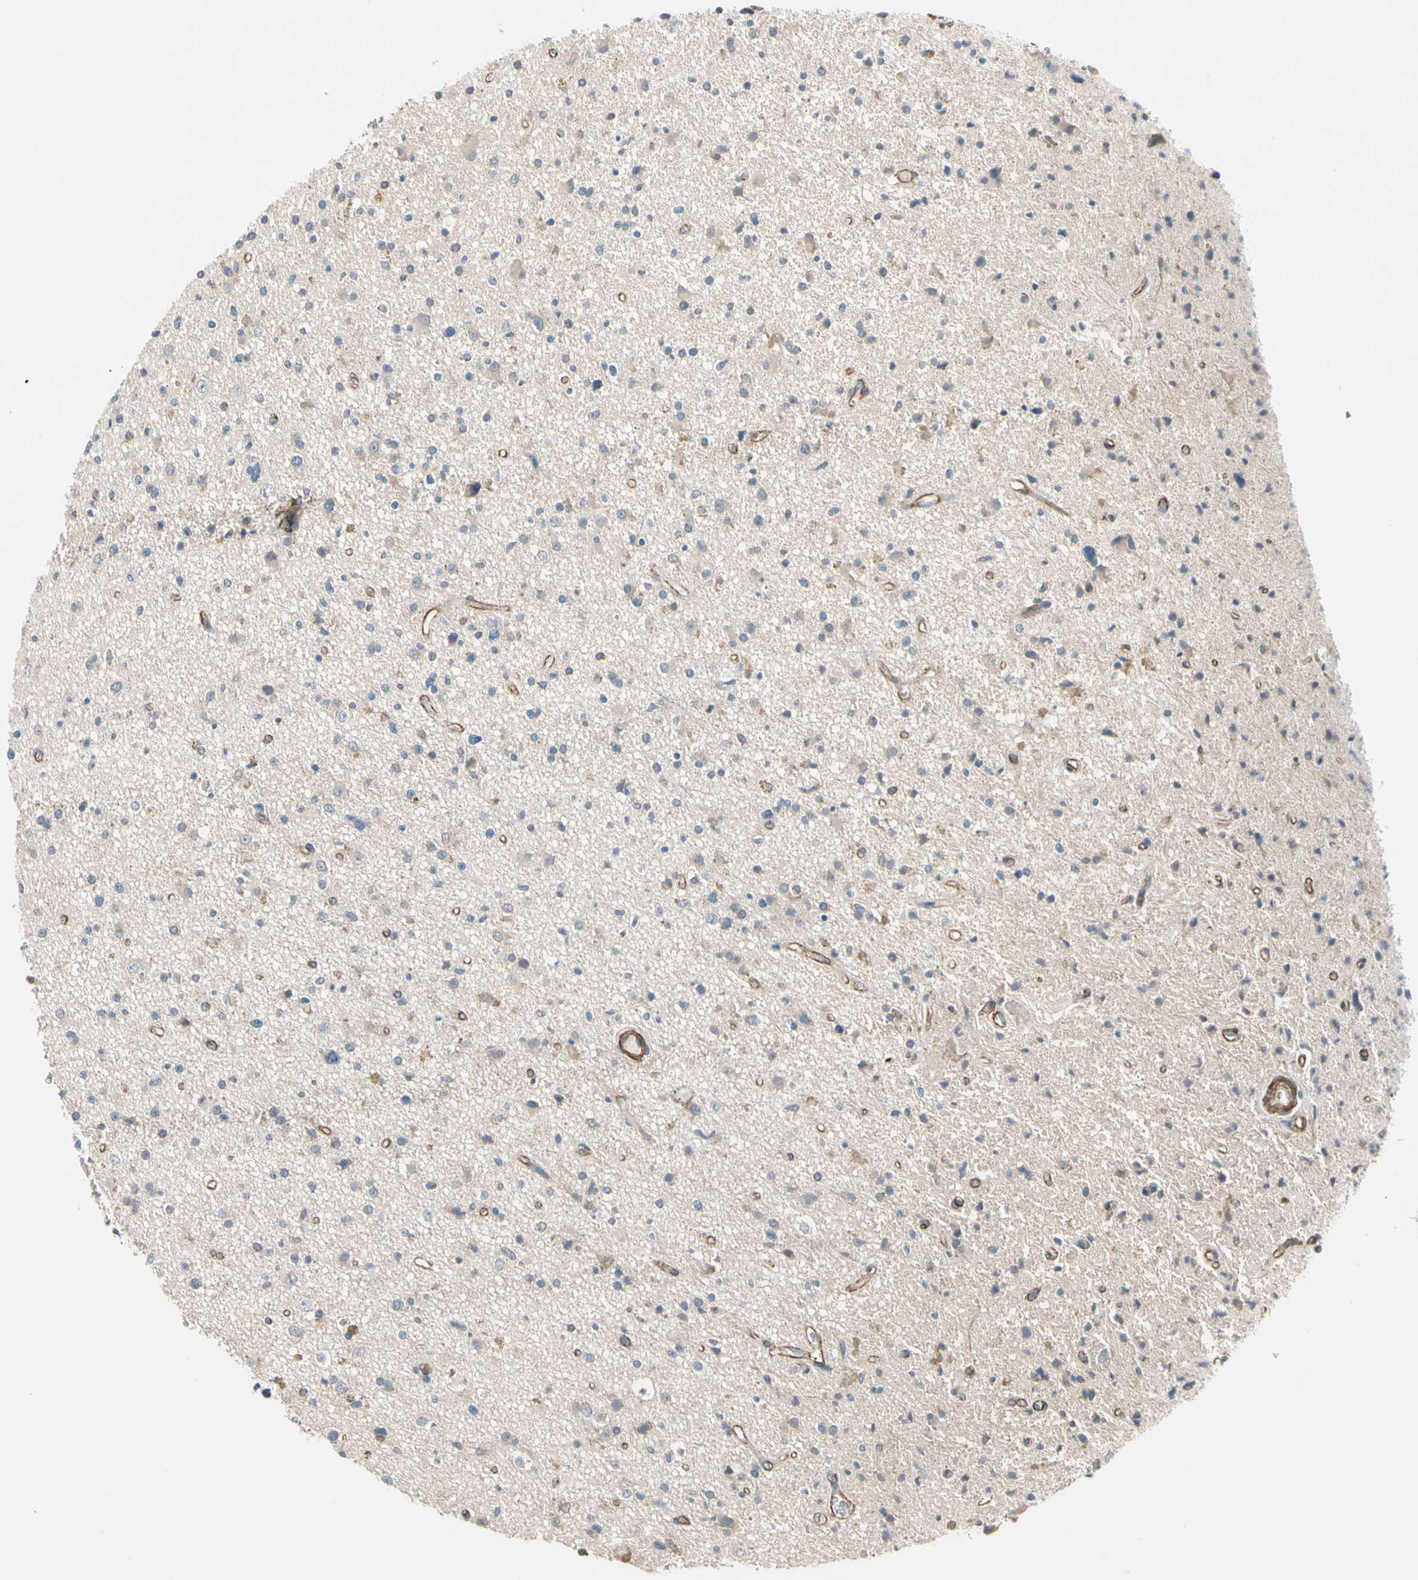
{"staining": {"intensity": "weak", "quantity": "25%-75%", "location": "cytoplasmic/membranous"}, "tissue": "glioma", "cell_type": "Tumor cells", "image_type": "cancer", "snomed": [{"axis": "morphology", "description": "Glioma, malignant, High grade"}, {"axis": "topography", "description": "Brain"}], "caption": "Malignant glioma (high-grade) tissue demonstrates weak cytoplasmic/membranous staining in approximately 25%-75% of tumor cells, visualized by immunohistochemistry. Nuclei are stained in blue.", "gene": "LIMK2", "patient": {"sex": "male", "age": 33}}